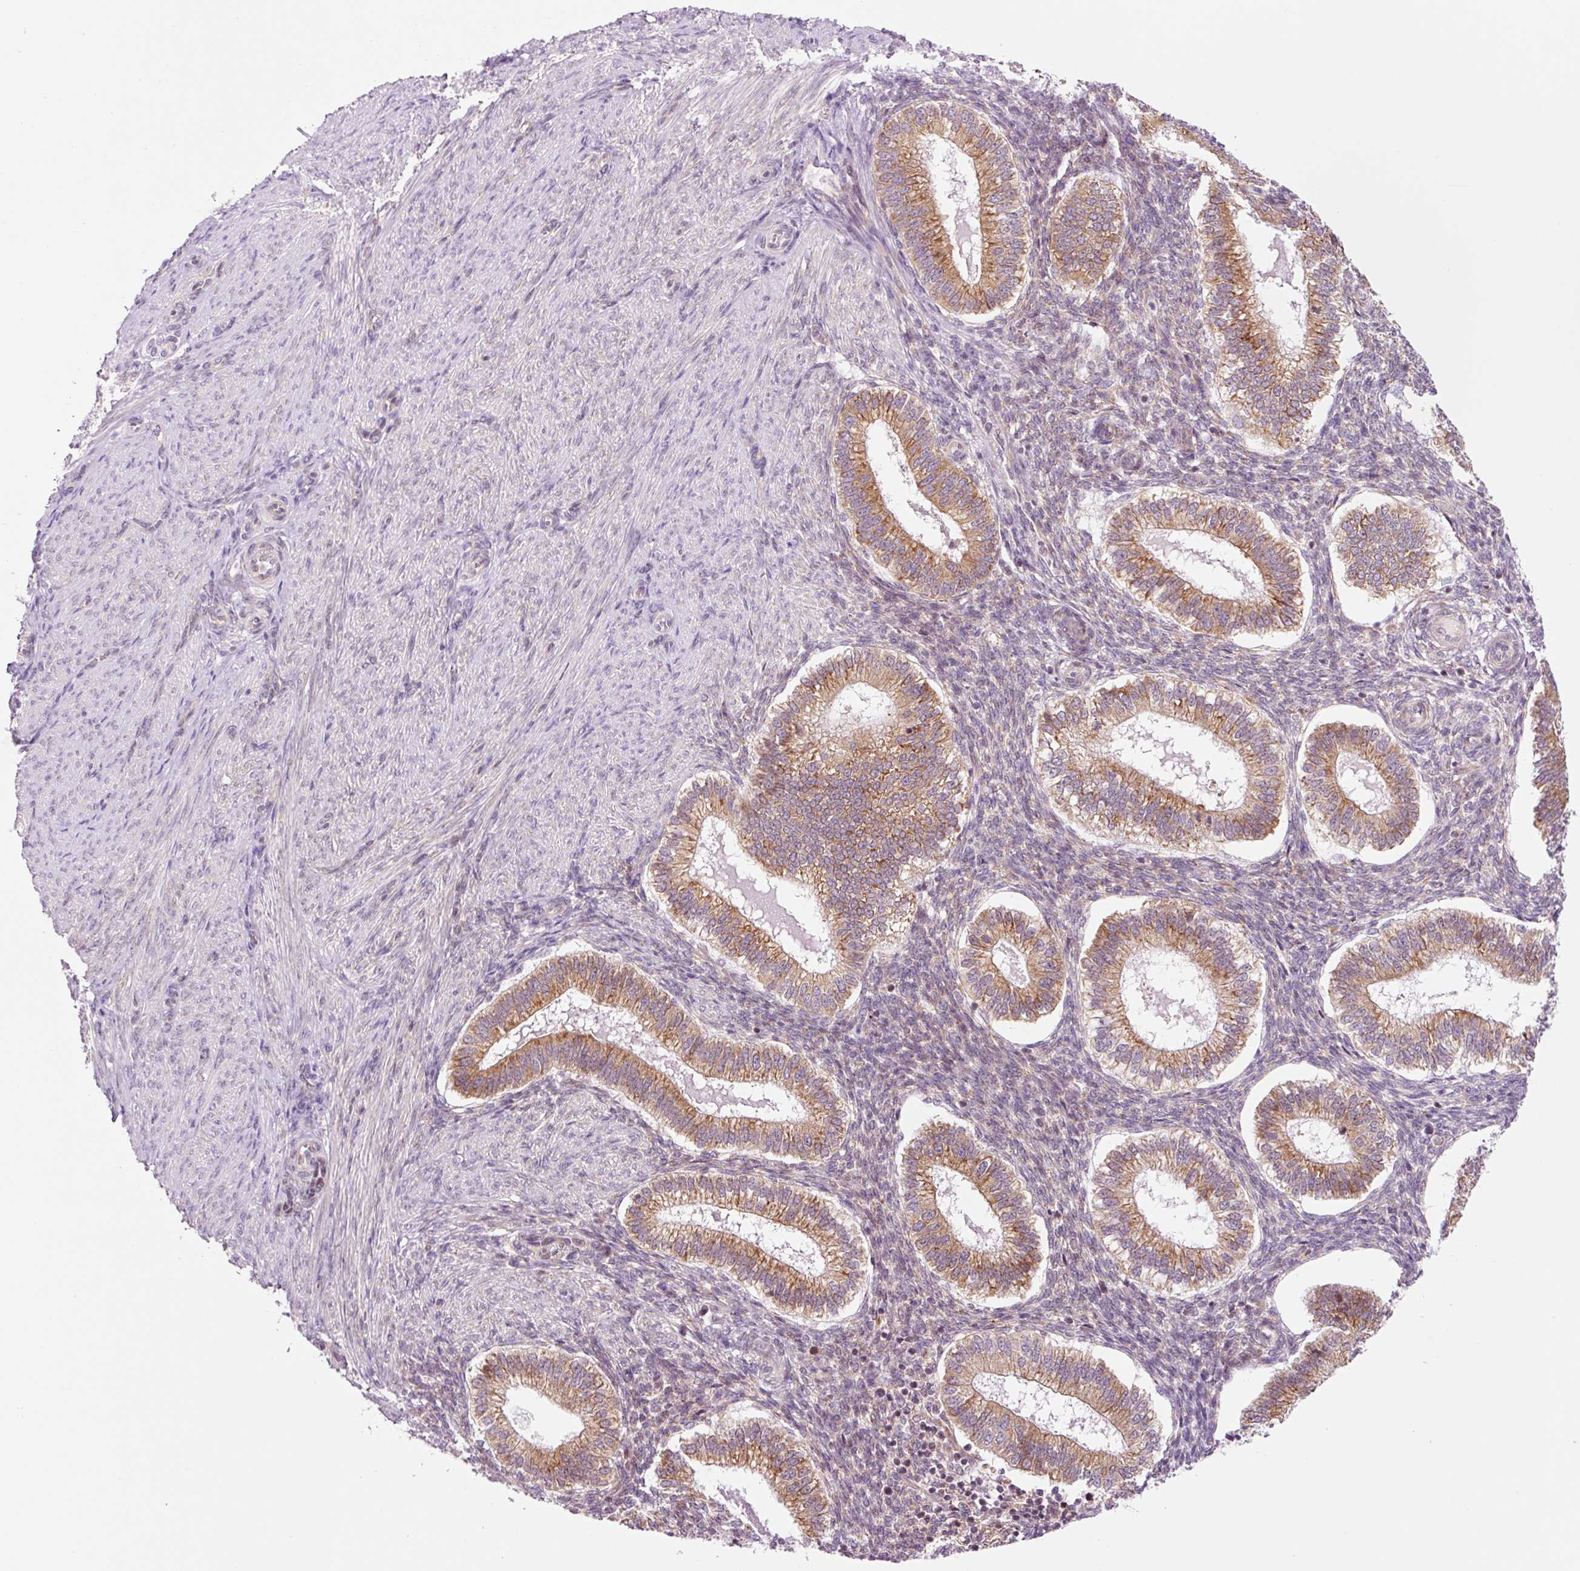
{"staining": {"intensity": "weak", "quantity": "25%-75%", "location": "cytoplasmic/membranous"}, "tissue": "endometrium", "cell_type": "Cells in endometrial stroma", "image_type": "normal", "snomed": [{"axis": "morphology", "description": "Normal tissue, NOS"}, {"axis": "topography", "description": "Endometrium"}], "caption": "A brown stain shows weak cytoplasmic/membranous positivity of a protein in cells in endometrial stroma of normal endometrium. Immunohistochemistry stains the protein of interest in brown and the nuclei are stained blue.", "gene": "RPL41", "patient": {"sex": "female", "age": 25}}